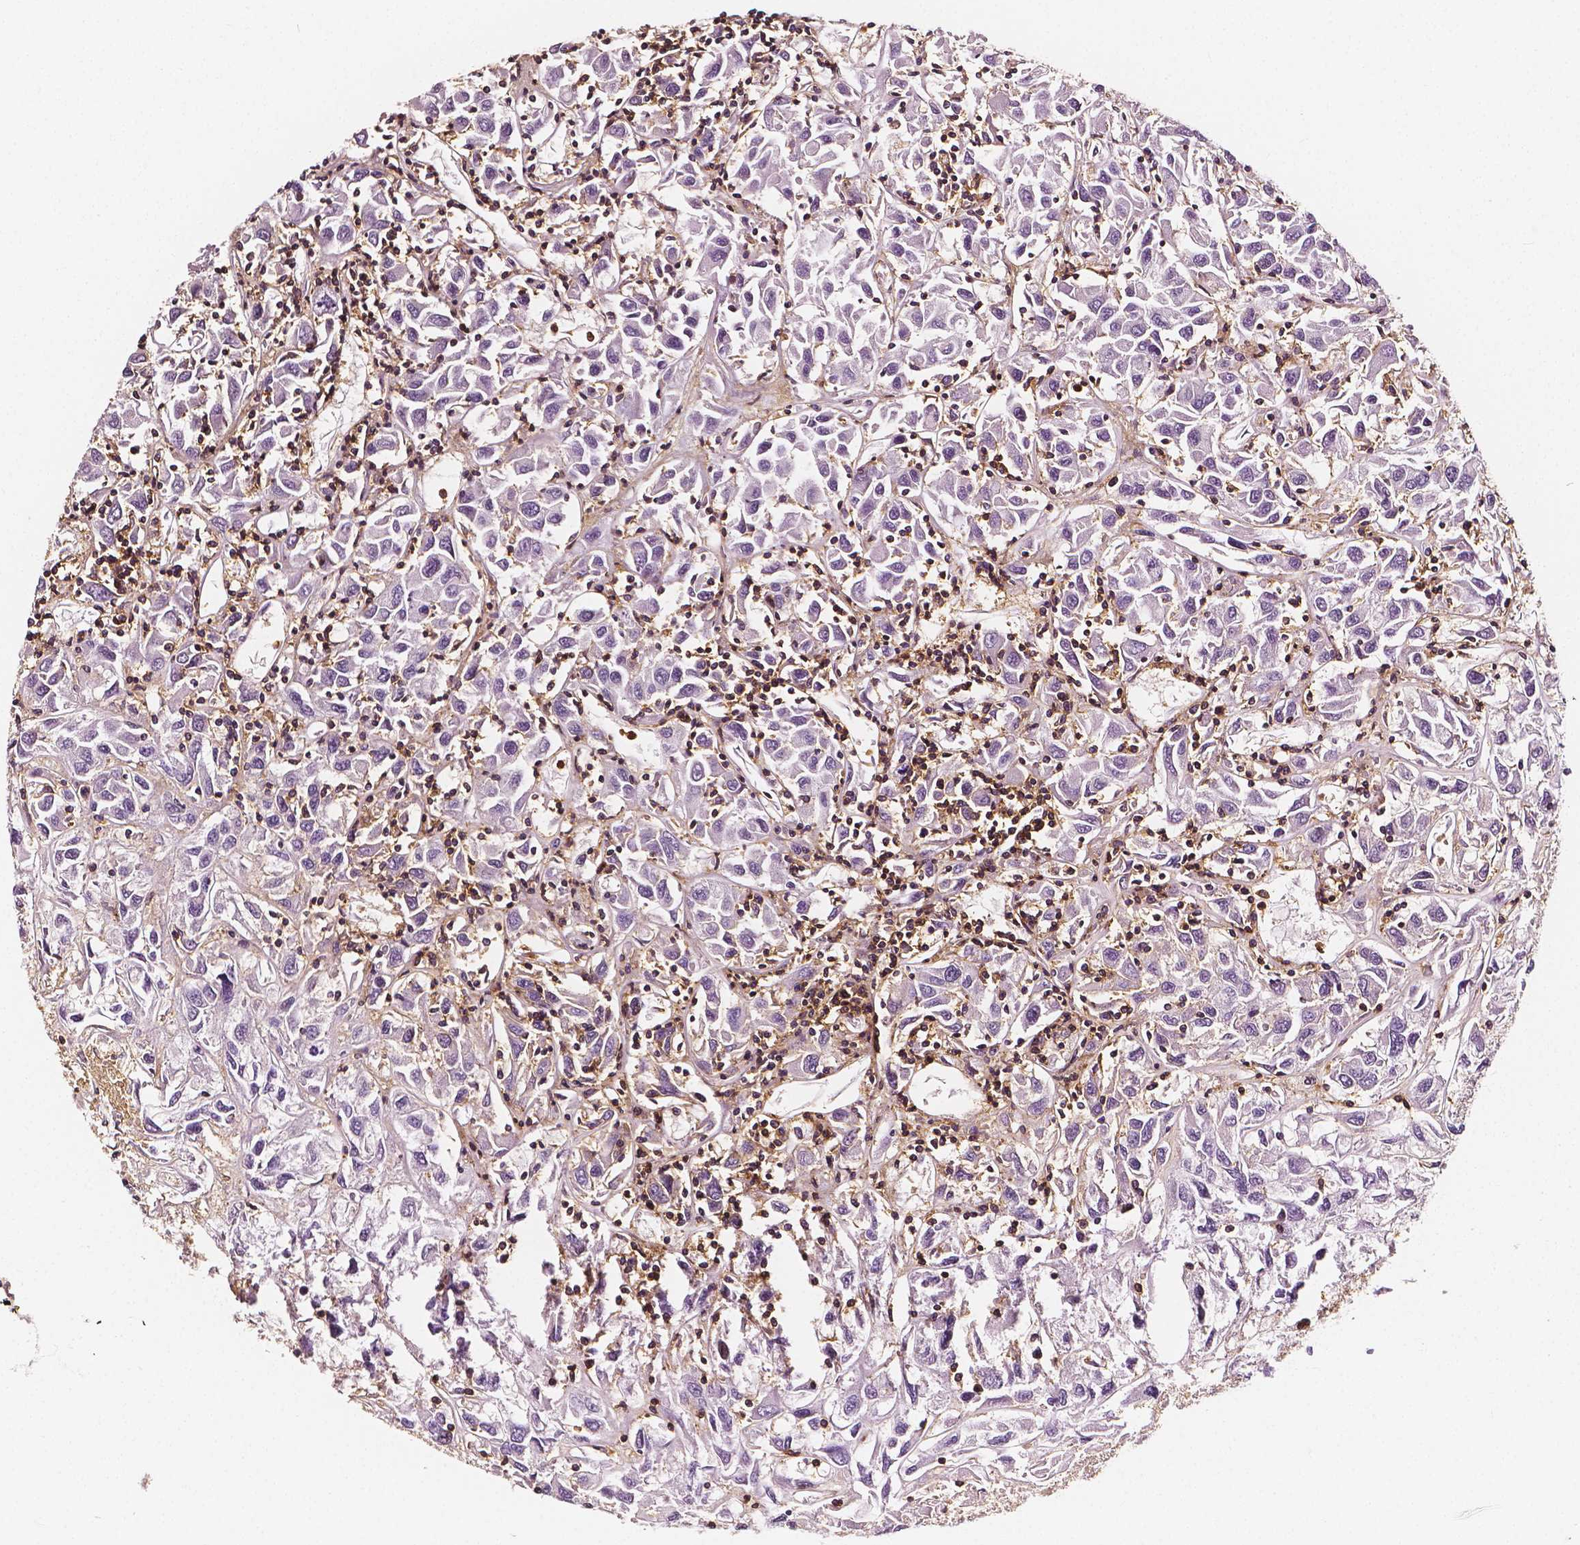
{"staining": {"intensity": "negative", "quantity": "none", "location": "none"}, "tissue": "renal cancer", "cell_type": "Tumor cells", "image_type": "cancer", "snomed": [{"axis": "morphology", "description": "Adenocarcinoma, NOS"}, {"axis": "topography", "description": "Kidney"}], "caption": "An immunohistochemistry (IHC) micrograph of renal cancer (adenocarcinoma) is shown. There is no staining in tumor cells of renal cancer (adenocarcinoma).", "gene": "PTPRC", "patient": {"sex": "female", "age": 76}}